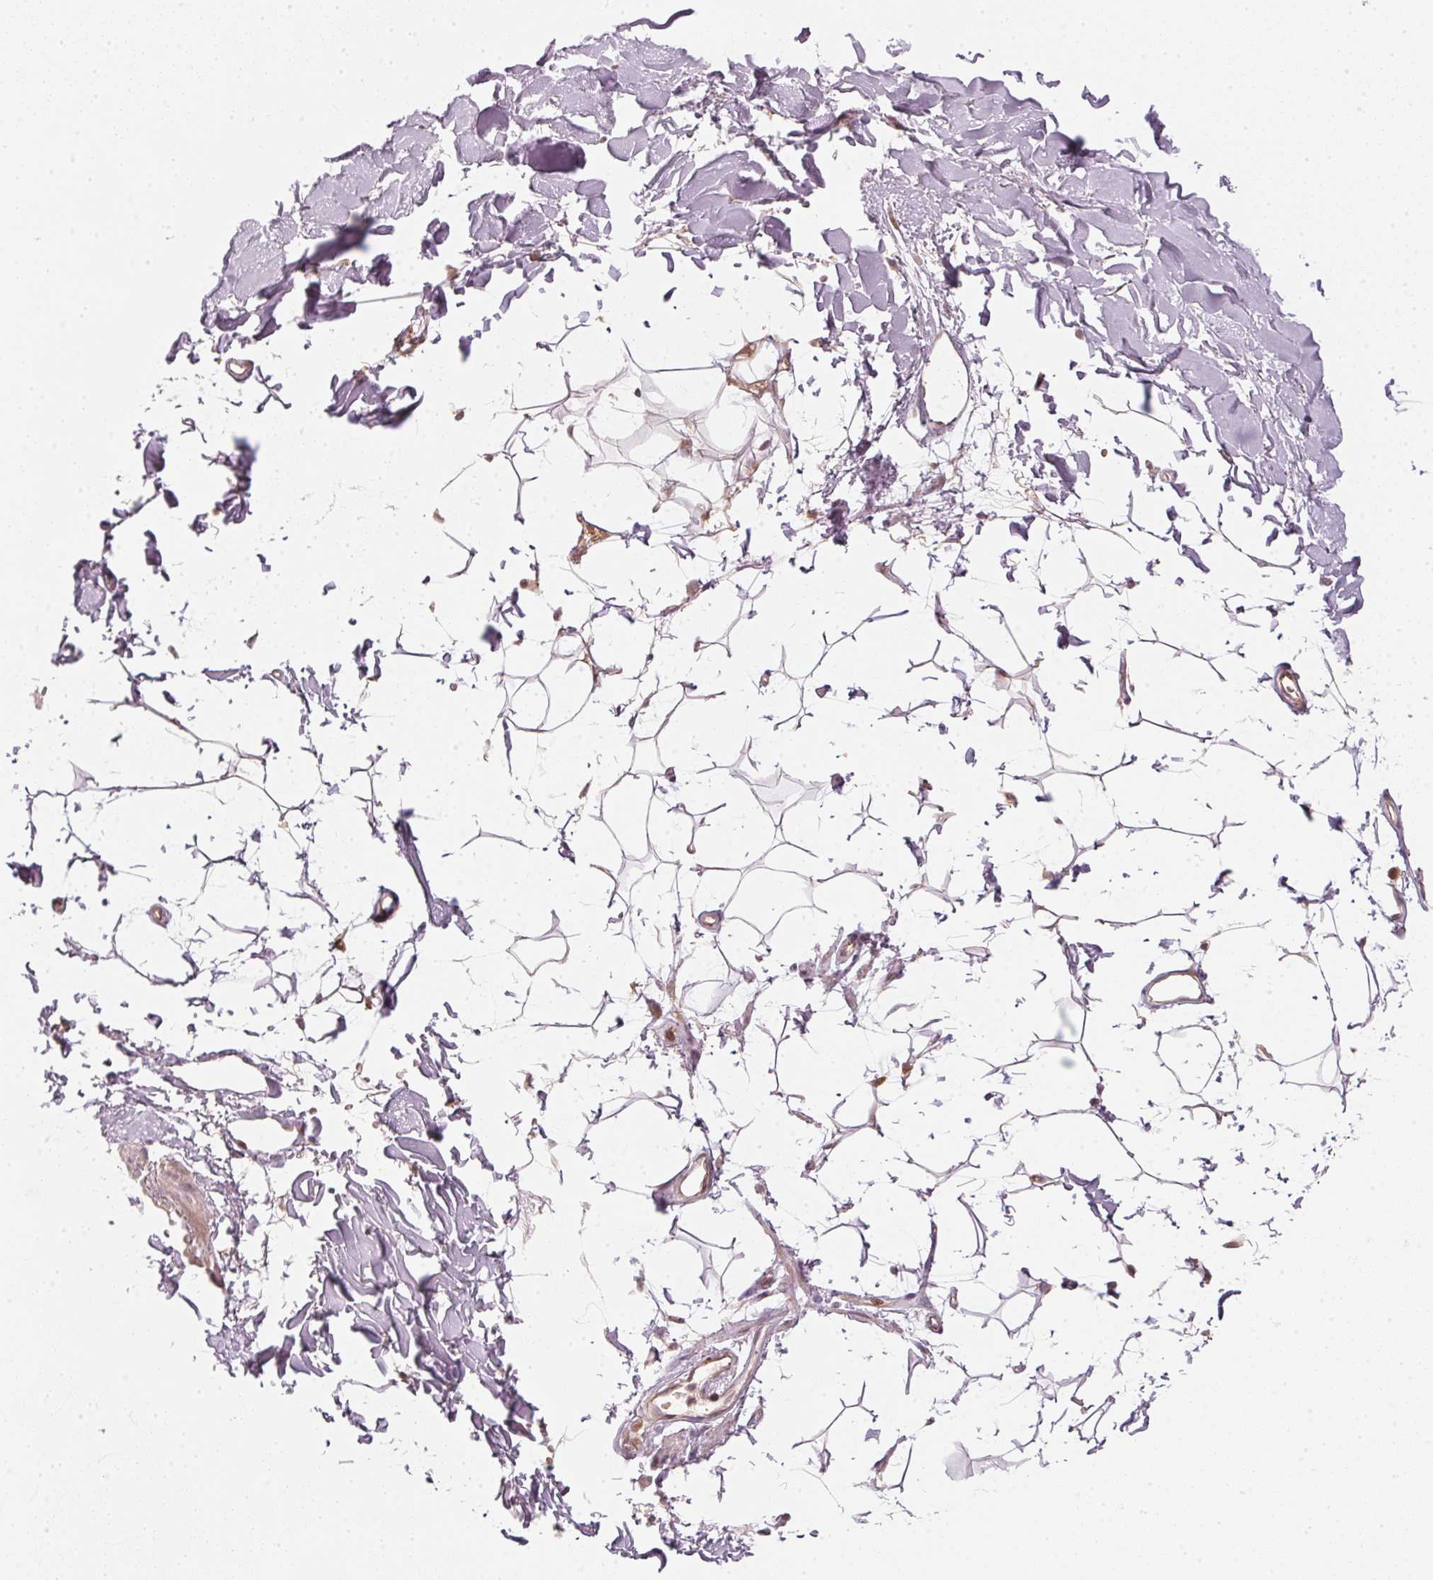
{"staining": {"intensity": "weak", "quantity": ">75%", "location": "cytoplasmic/membranous,nuclear"}, "tissue": "adipose tissue", "cell_type": "Adipocytes", "image_type": "normal", "snomed": [{"axis": "morphology", "description": "Normal tissue, NOS"}, {"axis": "topography", "description": "Cartilage tissue"}, {"axis": "topography", "description": "Bronchus"}], "caption": "Protein staining reveals weak cytoplasmic/membranous,nuclear staining in approximately >75% of adipocytes in benign adipose tissue.", "gene": "UBE2L3", "patient": {"sex": "female", "age": 79}}